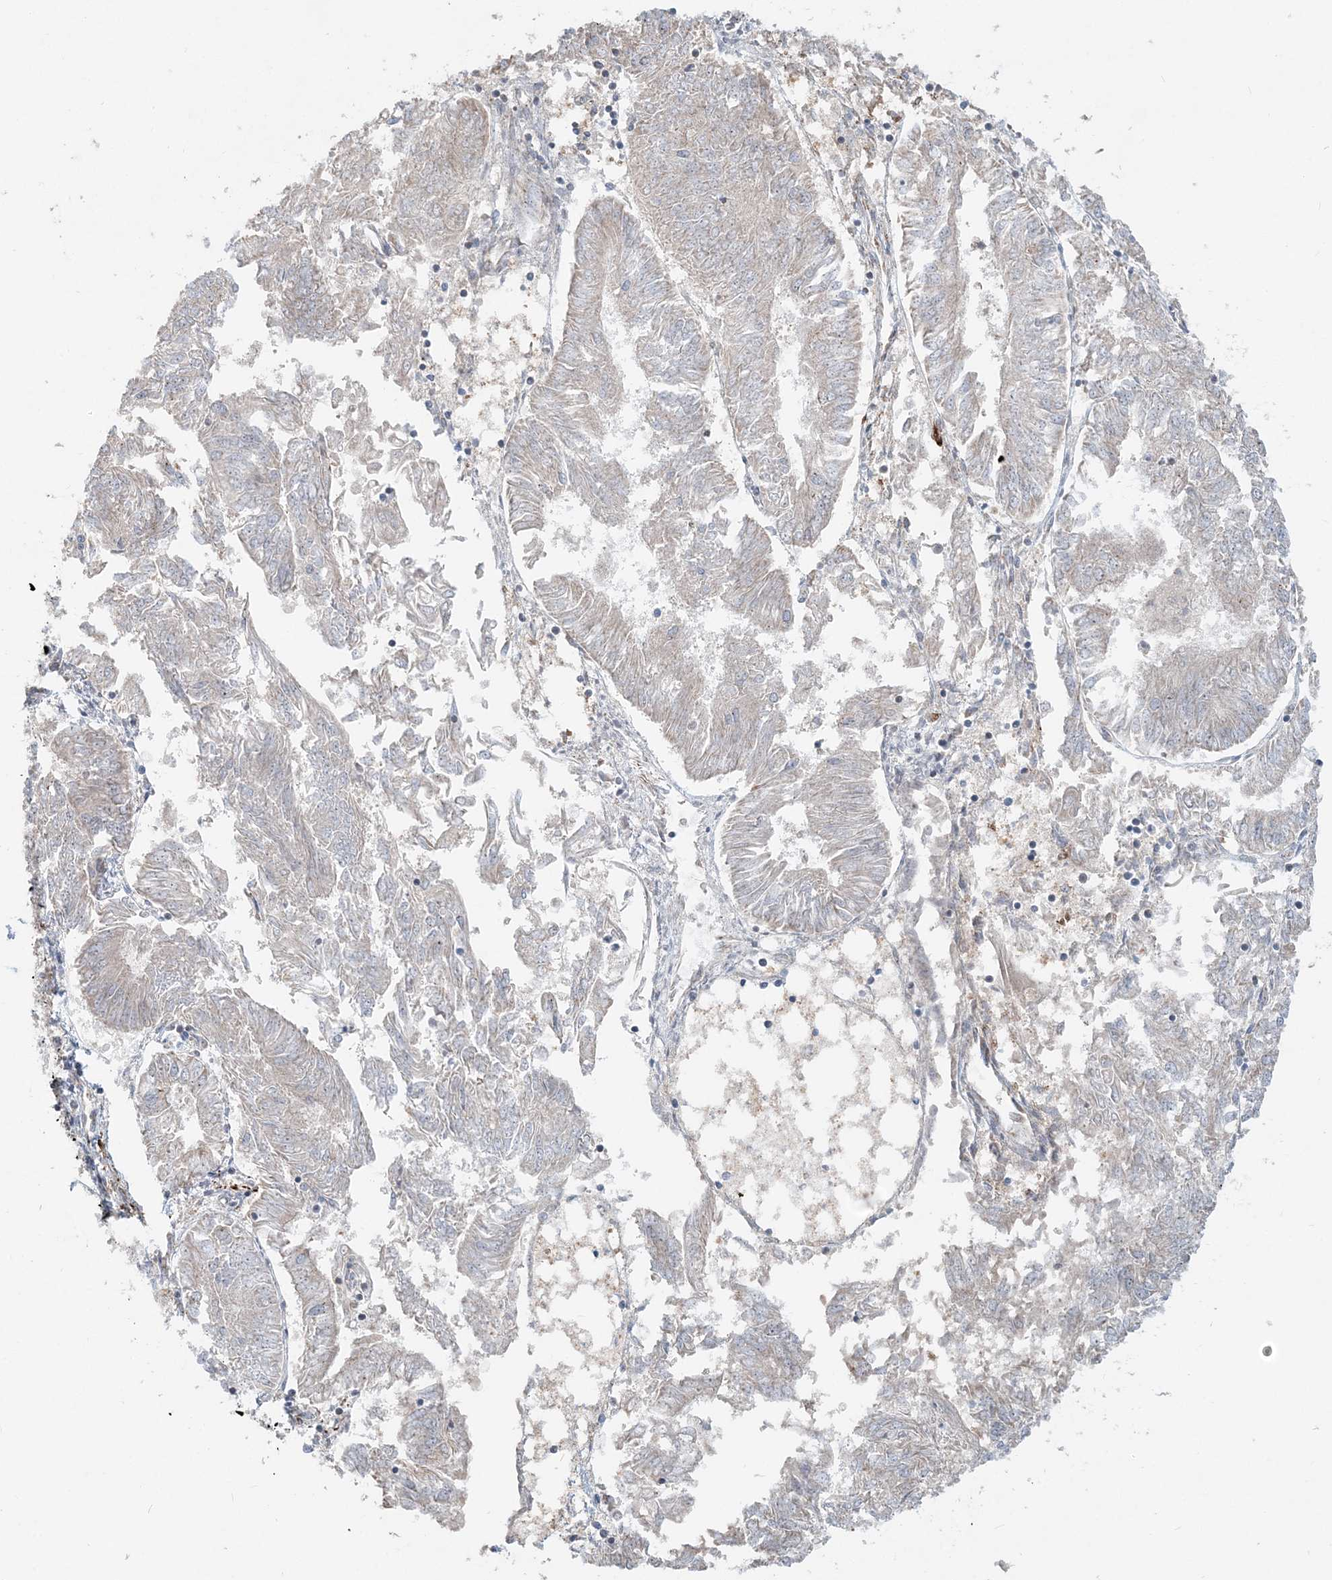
{"staining": {"intensity": "negative", "quantity": "none", "location": "none"}, "tissue": "endometrial cancer", "cell_type": "Tumor cells", "image_type": "cancer", "snomed": [{"axis": "morphology", "description": "Adenocarcinoma, NOS"}, {"axis": "topography", "description": "Endometrium"}], "caption": "High magnification brightfield microscopy of adenocarcinoma (endometrial) stained with DAB (3,3'-diaminobenzidine) (brown) and counterstained with hematoxylin (blue): tumor cells show no significant staining. Nuclei are stained in blue.", "gene": "CXXC5", "patient": {"sex": "female", "age": 58}}